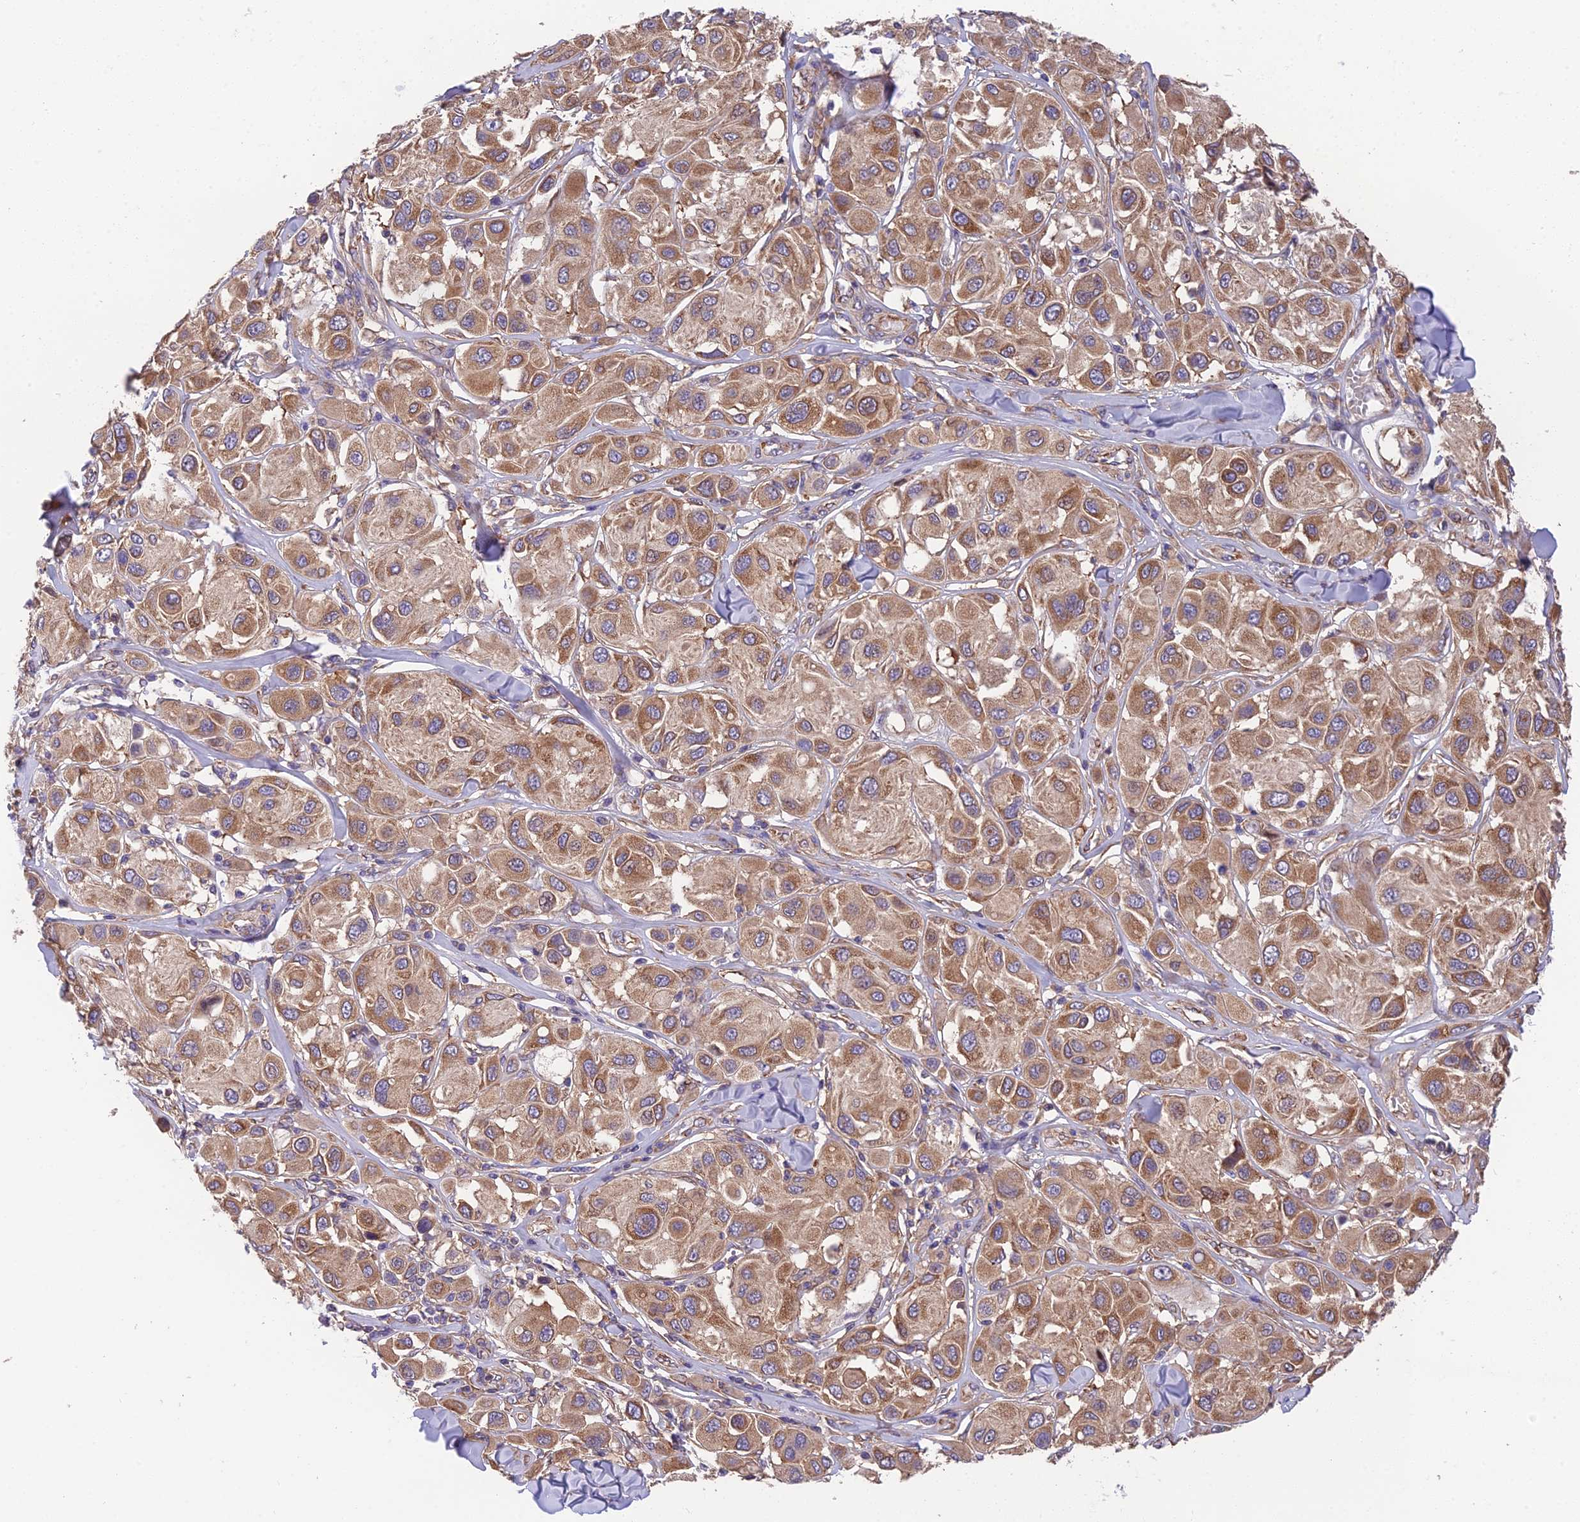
{"staining": {"intensity": "moderate", "quantity": ">75%", "location": "cytoplasmic/membranous"}, "tissue": "melanoma", "cell_type": "Tumor cells", "image_type": "cancer", "snomed": [{"axis": "morphology", "description": "Malignant melanoma, Metastatic site"}, {"axis": "topography", "description": "Skin"}], "caption": "A histopathology image of human melanoma stained for a protein displays moderate cytoplasmic/membranous brown staining in tumor cells.", "gene": "BLOC1S4", "patient": {"sex": "male", "age": 41}}